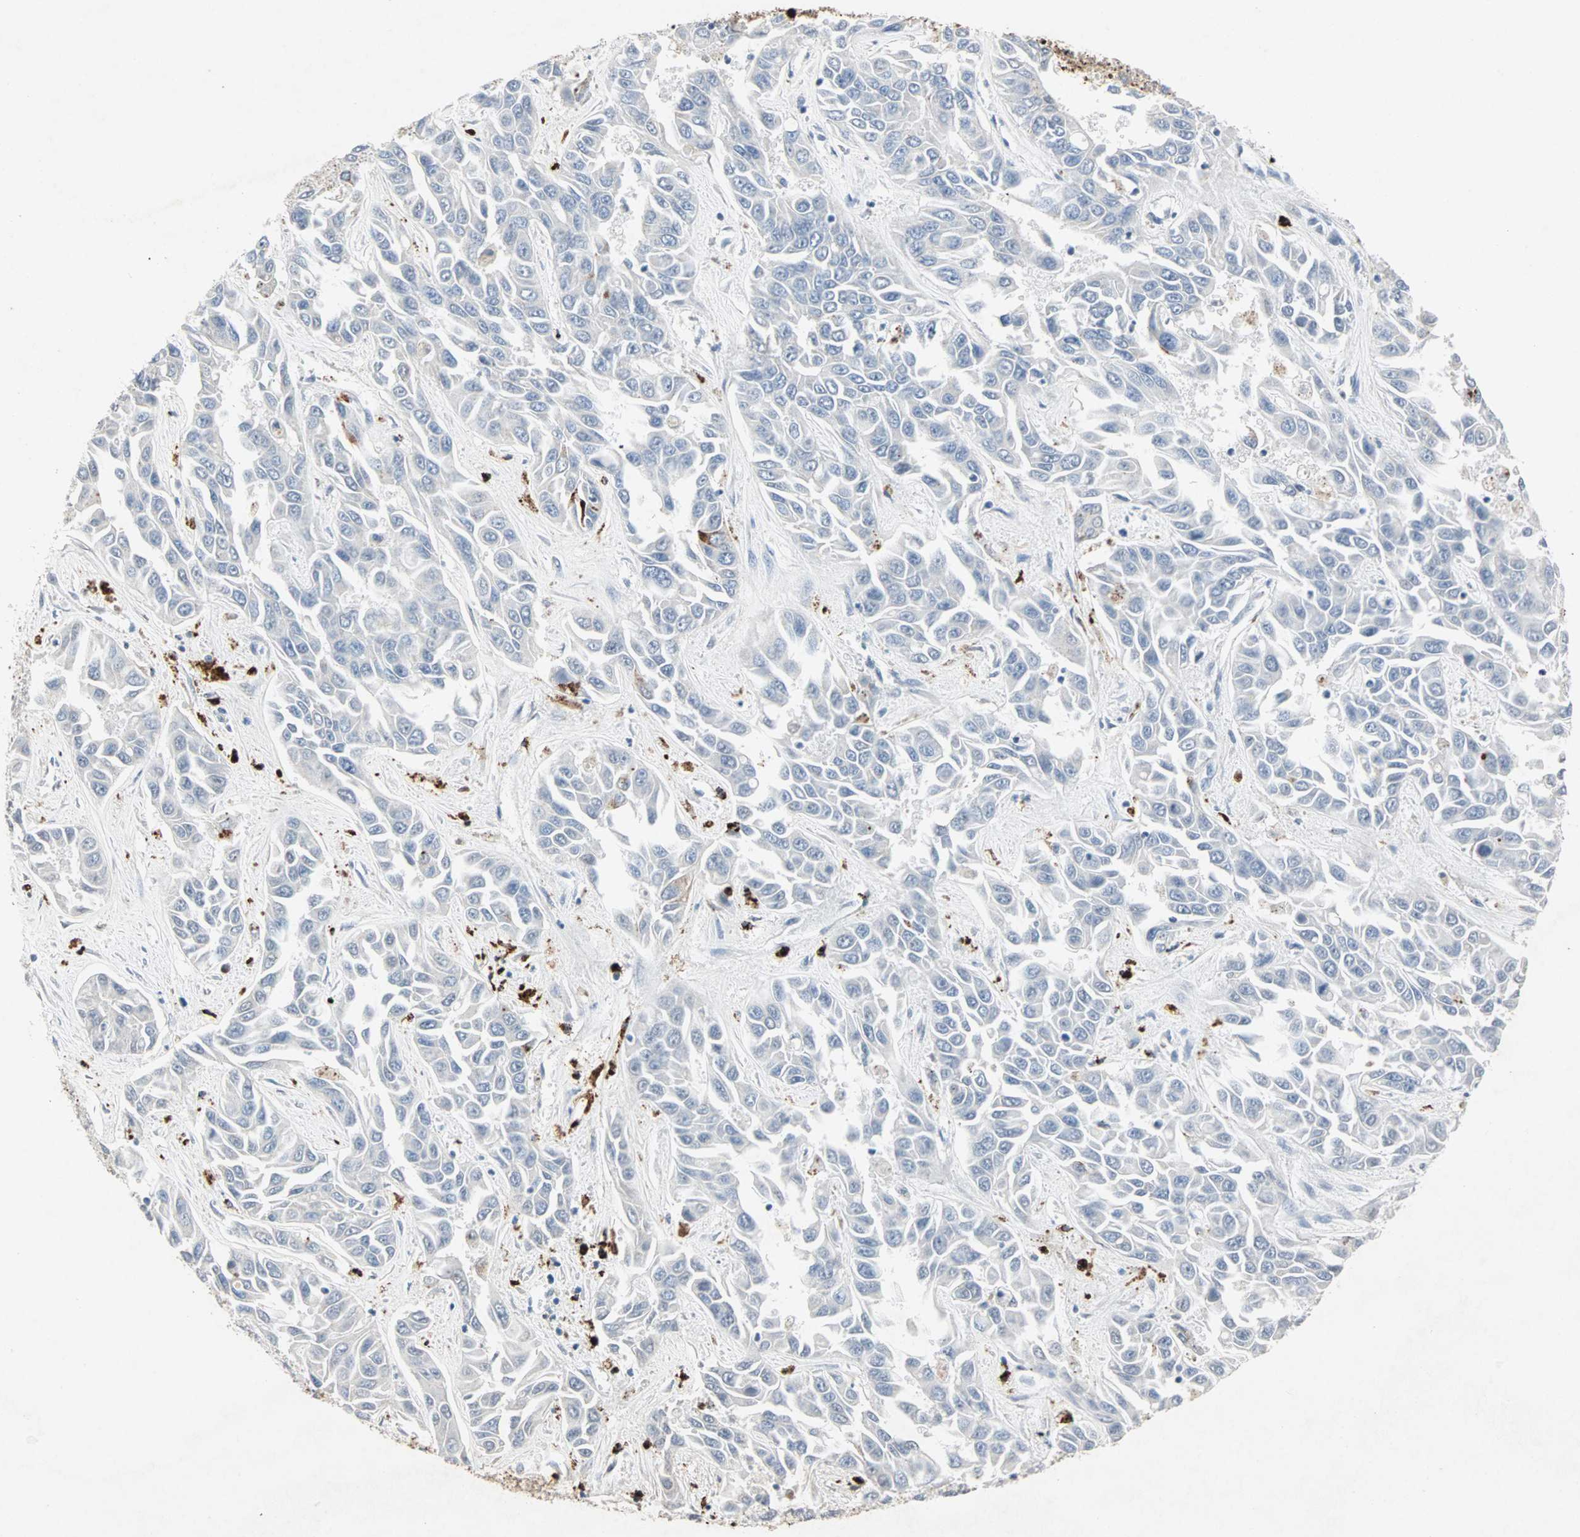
{"staining": {"intensity": "moderate", "quantity": "<25%", "location": "cytoplasmic/membranous,nuclear"}, "tissue": "liver cancer", "cell_type": "Tumor cells", "image_type": "cancer", "snomed": [{"axis": "morphology", "description": "Cholangiocarcinoma"}, {"axis": "topography", "description": "Liver"}], "caption": "Immunohistochemistry (IHC) staining of cholangiocarcinoma (liver), which displays low levels of moderate cytoplasmic/membranous and nuclear expression in about <25% of tumor cells indicating moderate cytoplasmic/membranous and nuclear protein staining. The staining was performed using DAB (3,3'-diaminobenzidine) (brown) for protein detection and nuclei were counterstained in hematoxylin (blue).", "gene": "CEACAM6", "patient": {"sex": "female", "age": 52}}